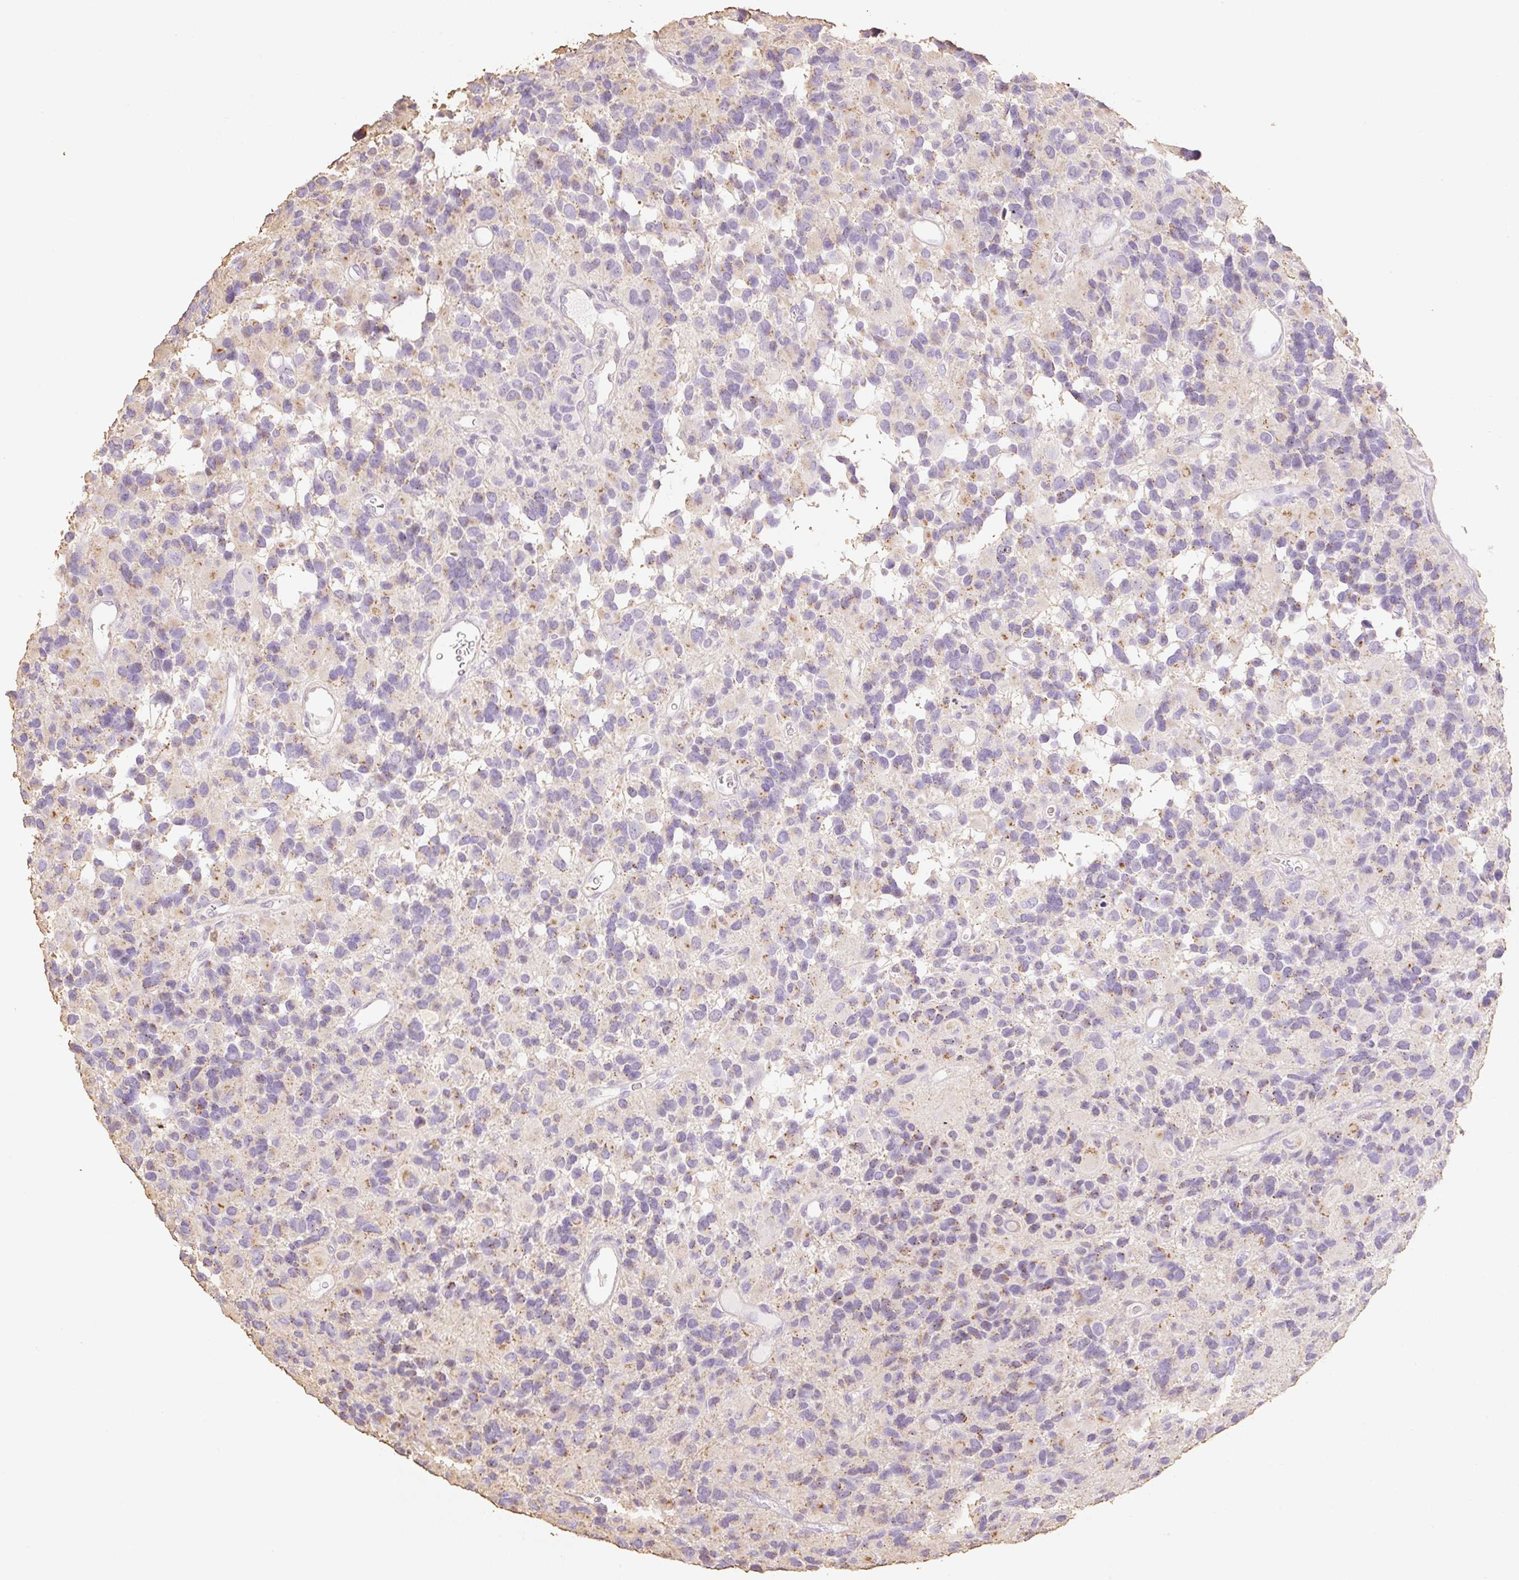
{"staining": {"intensity": "weak", "quantity": "<25%", "location": "cytoplasmic/membranous"}, "tissue": "glioma", "cell_type": "Tumor cells", "image_type": "cancer", "snomed": [{"axis": "morphology", "description": "Glioma, malignant, High grade"}, {"axis": "topography", "description": "Brain"}], "caption": "Glioma stained for a protein using immunohistochemistry displays no positivity tumor cells.", "gene": "MBOAT7", "patient": {"sex": "male", "age": 77}}